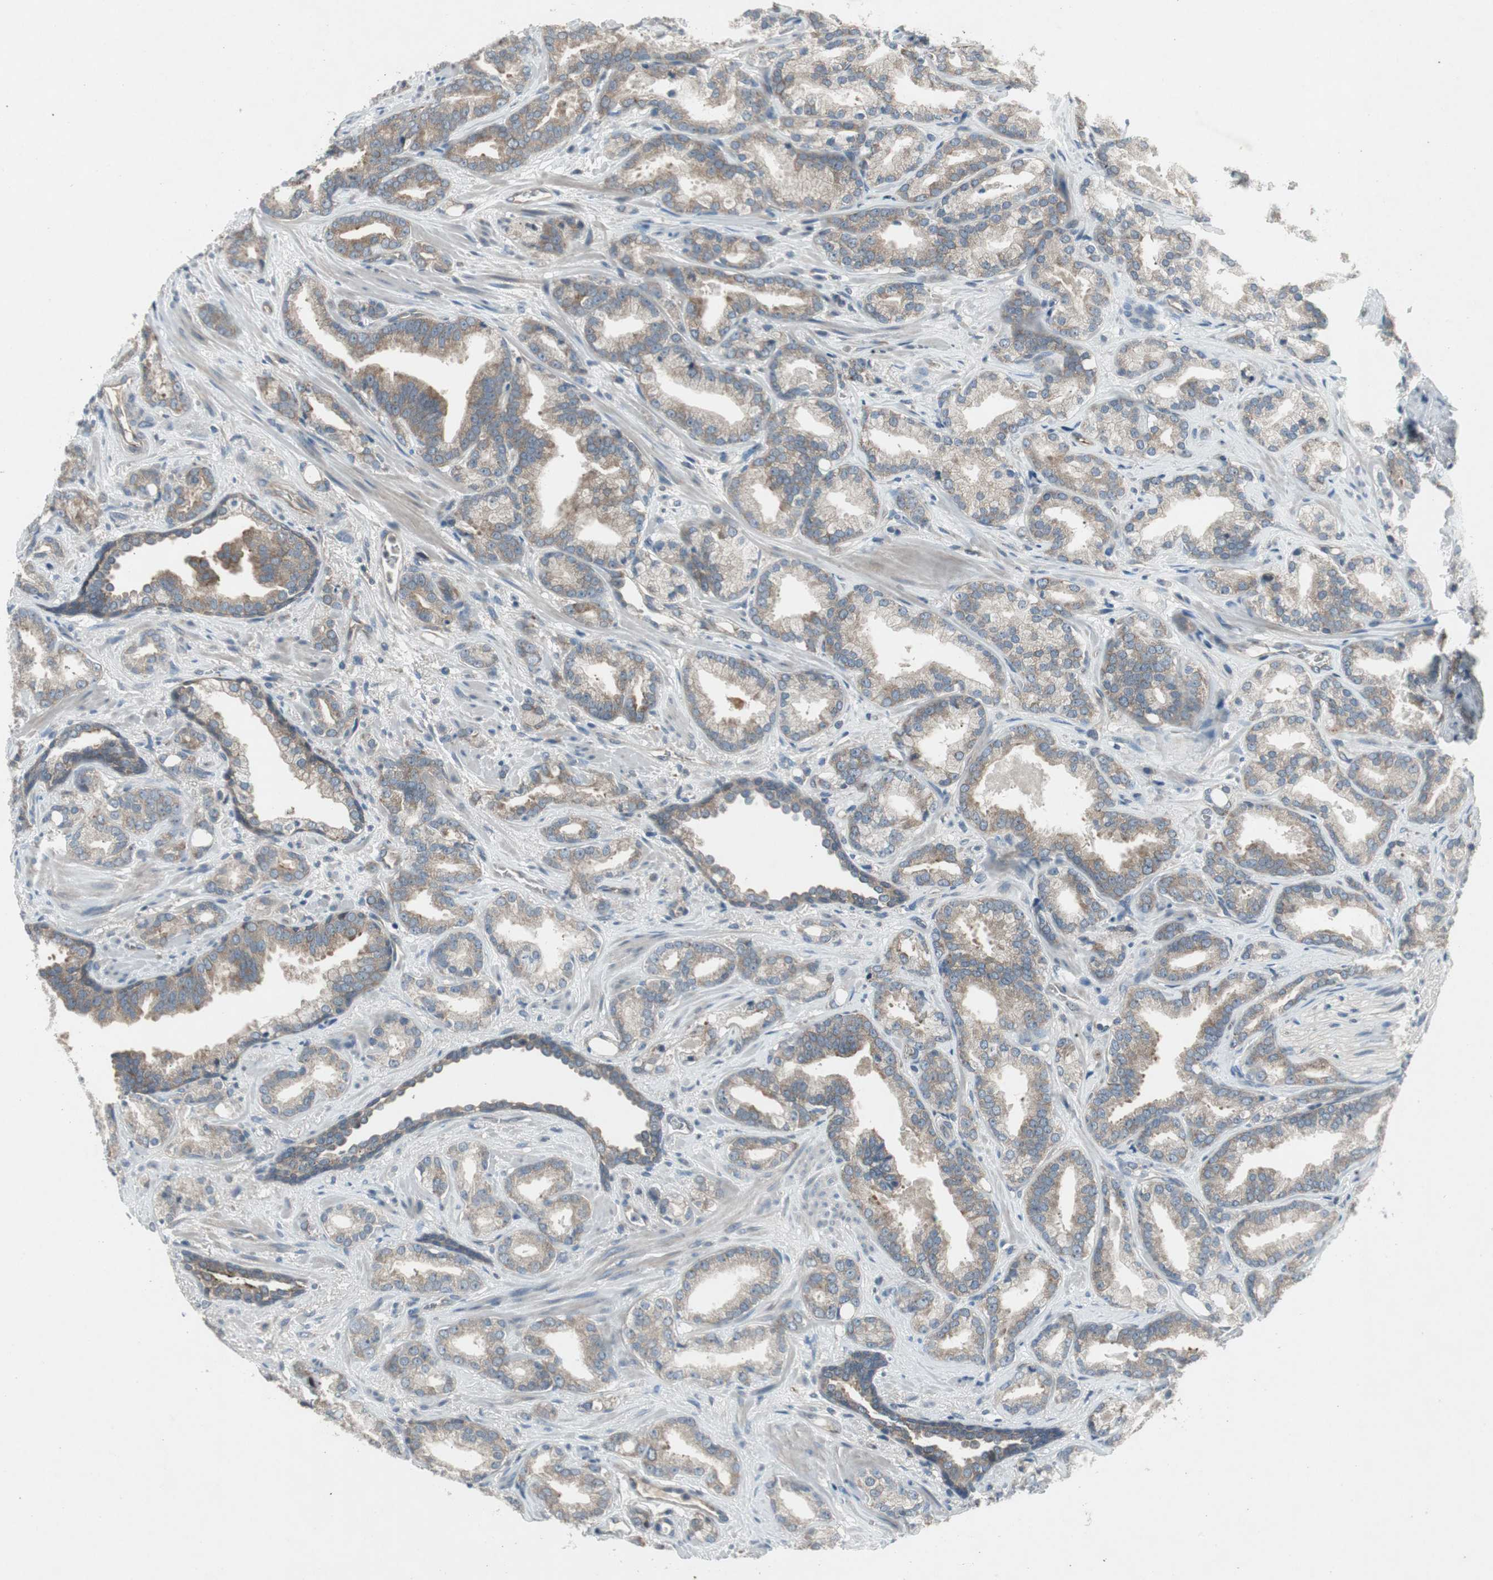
{"staining": {"intensity": "weak", "quantity": ">75%", "location": "cytoplasmic/membranous"}, "tissue": "prostate cancer", "cell_type": "Tumor cells", "image_type": "cancer", "snomed": [{"axis": "morphology", "description": "Adenocarcinoma, Low grade"}, {"axis": "topography", "description": "Prostate"}], "caption": "Approximately >75% of tumor cells in human adenocarcinoma (low-grade) (prostate) show weak cytoplasmic/membranous protein expression as visualized by brown immunohistochemical staining.", "gene": "PANK2", "patient": {"sex": "male", "age": 63}}